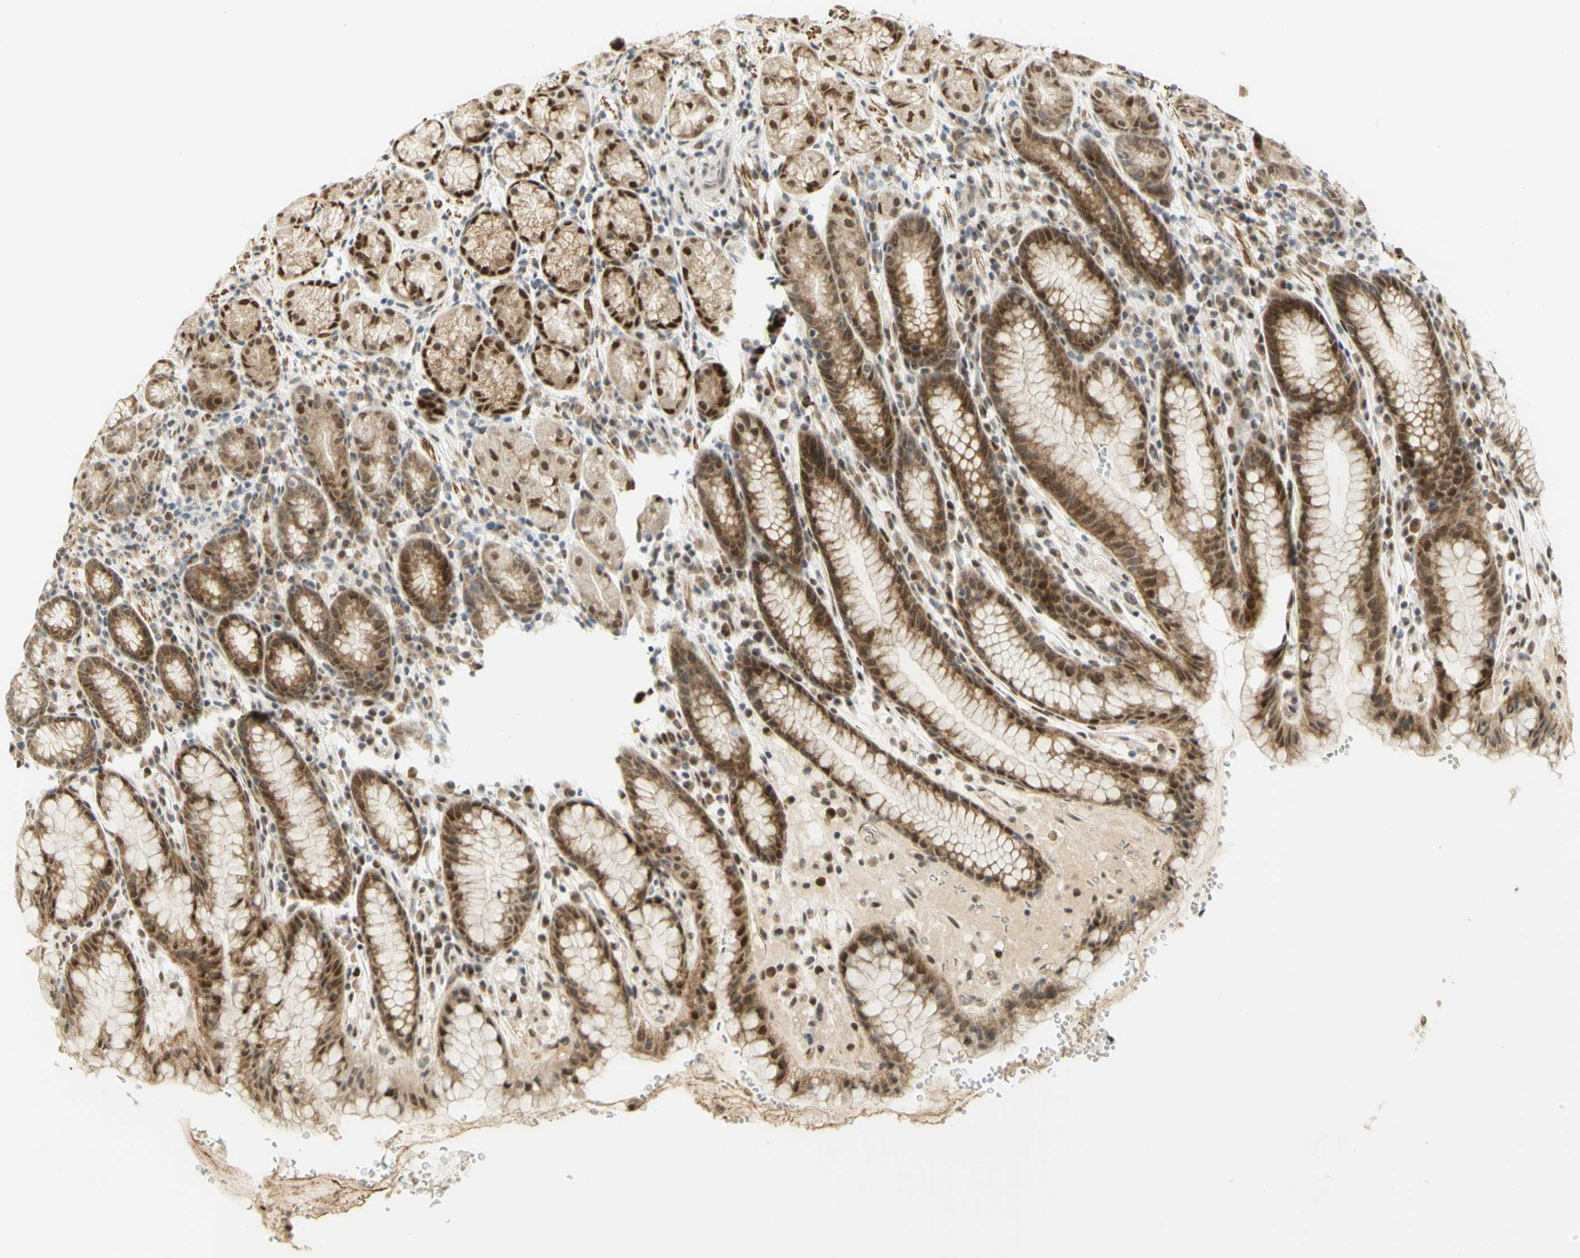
{"staining": {"intensity": "moderate", "quantity": ">75%", "location": "cytoplasmic/membranous,nuclear"}, "tissue": "stomach", "cell_type": "Glandular cells", "image_type": "normal", "snomed": [{"axis": "morphology", "description": "Normal tissue, NOS"}, {"axis": "topography", "description": "Stomach, lower"}], "caption": "Protein expression by immunohistochemistry reveals moderate cytoplasmic/membranous,nuclear expression in approximately >75% of glandular cells in normal stomach. Nuclei are stained in blue.", "gene": "DDX1", "patient": {"sex": "male", "age": 52}}